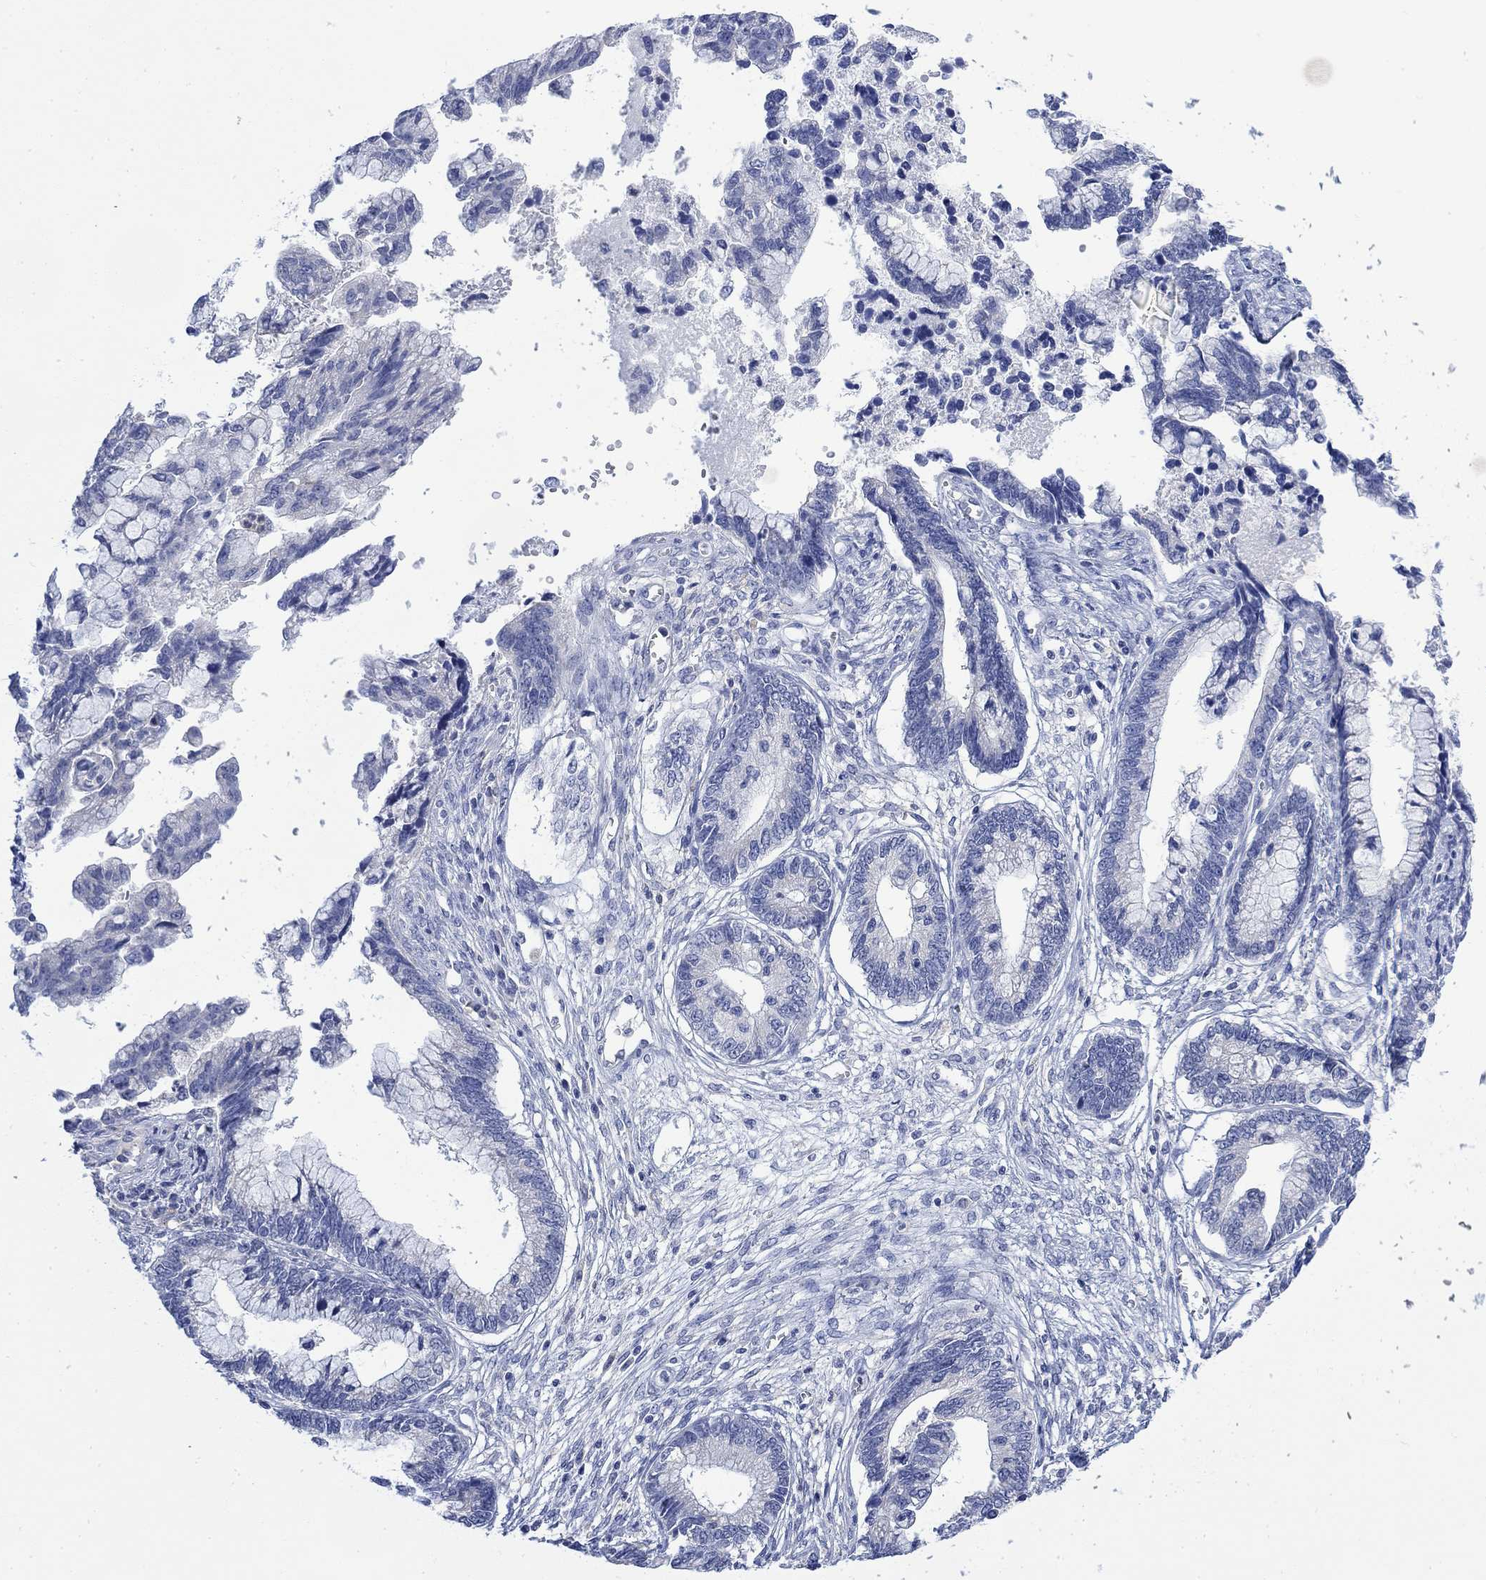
{"staining": {"intensity": "negative", "quantity": "none", "location": "none"}, "tissue": "cervical cancer", "cell_type": "Tumor cells", "image_type": "cancer", "snomed": [{"axis": "morphology", "description": "Adenocarcinoma, NOS"}, {"axis": "topography", "description": "Cervix"}], "caption": "Cervical cancer was stained to show a protein in brown. There is no significant staining in tumor cells.", "gene": "FBP2", "patient": {"sex": "female", "age": 44}}